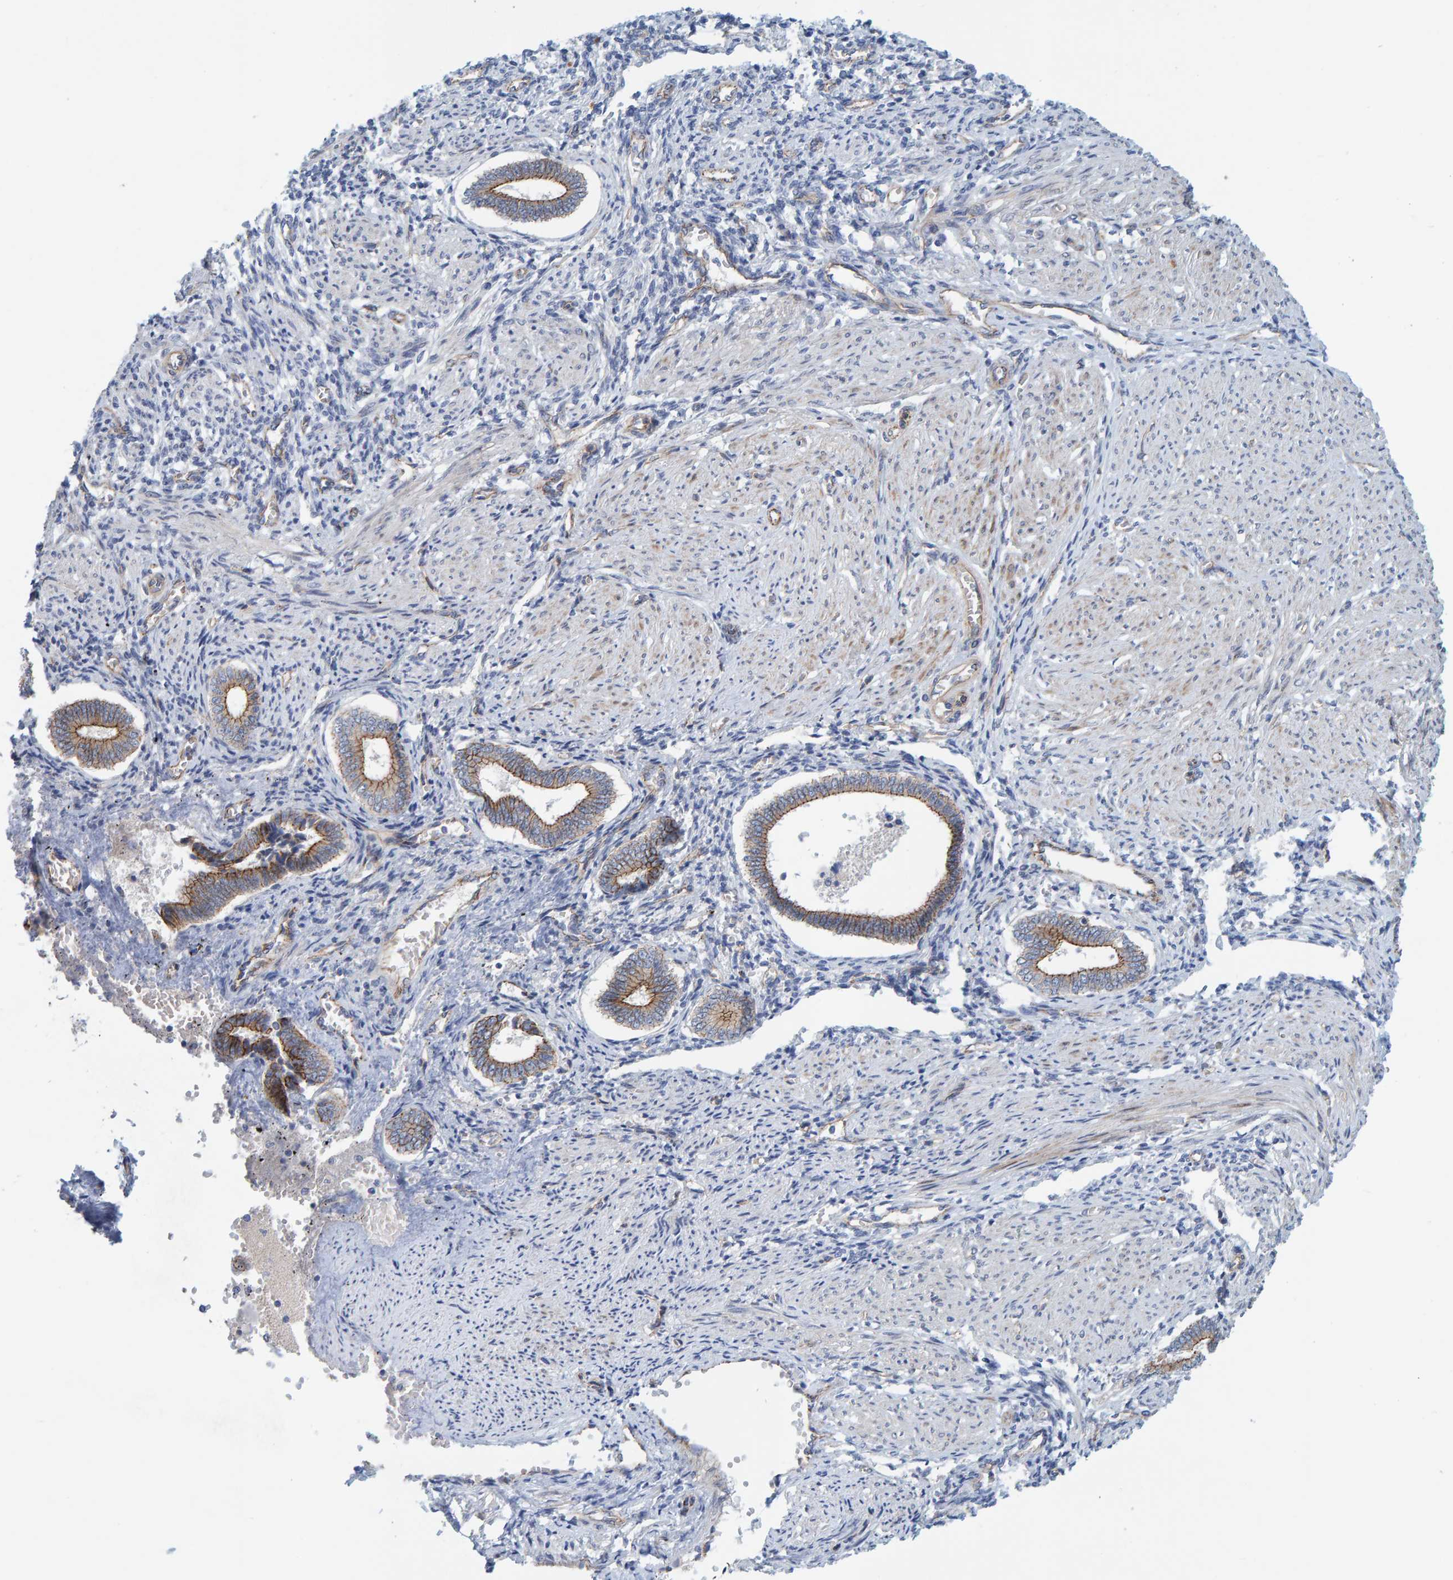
{"staining": {"intensity": "negative", "quantity": "none", "location": "none"}, "tissue": "endometrium", "cell_type": "Cells in endometrial stroma", "image_type": "normal", "snomed": [{"axis": "morphology", "description": "Normal tissue, NOS"}, {"axis": "topography", "description": "Endometrium"}], "caption": "Immunohistochemical staining of benign human endometrium displays no significant expression in cells in endometrial stroma.", "gene": "KRBA2", "patient": {"sex": "female", "age": 42}}